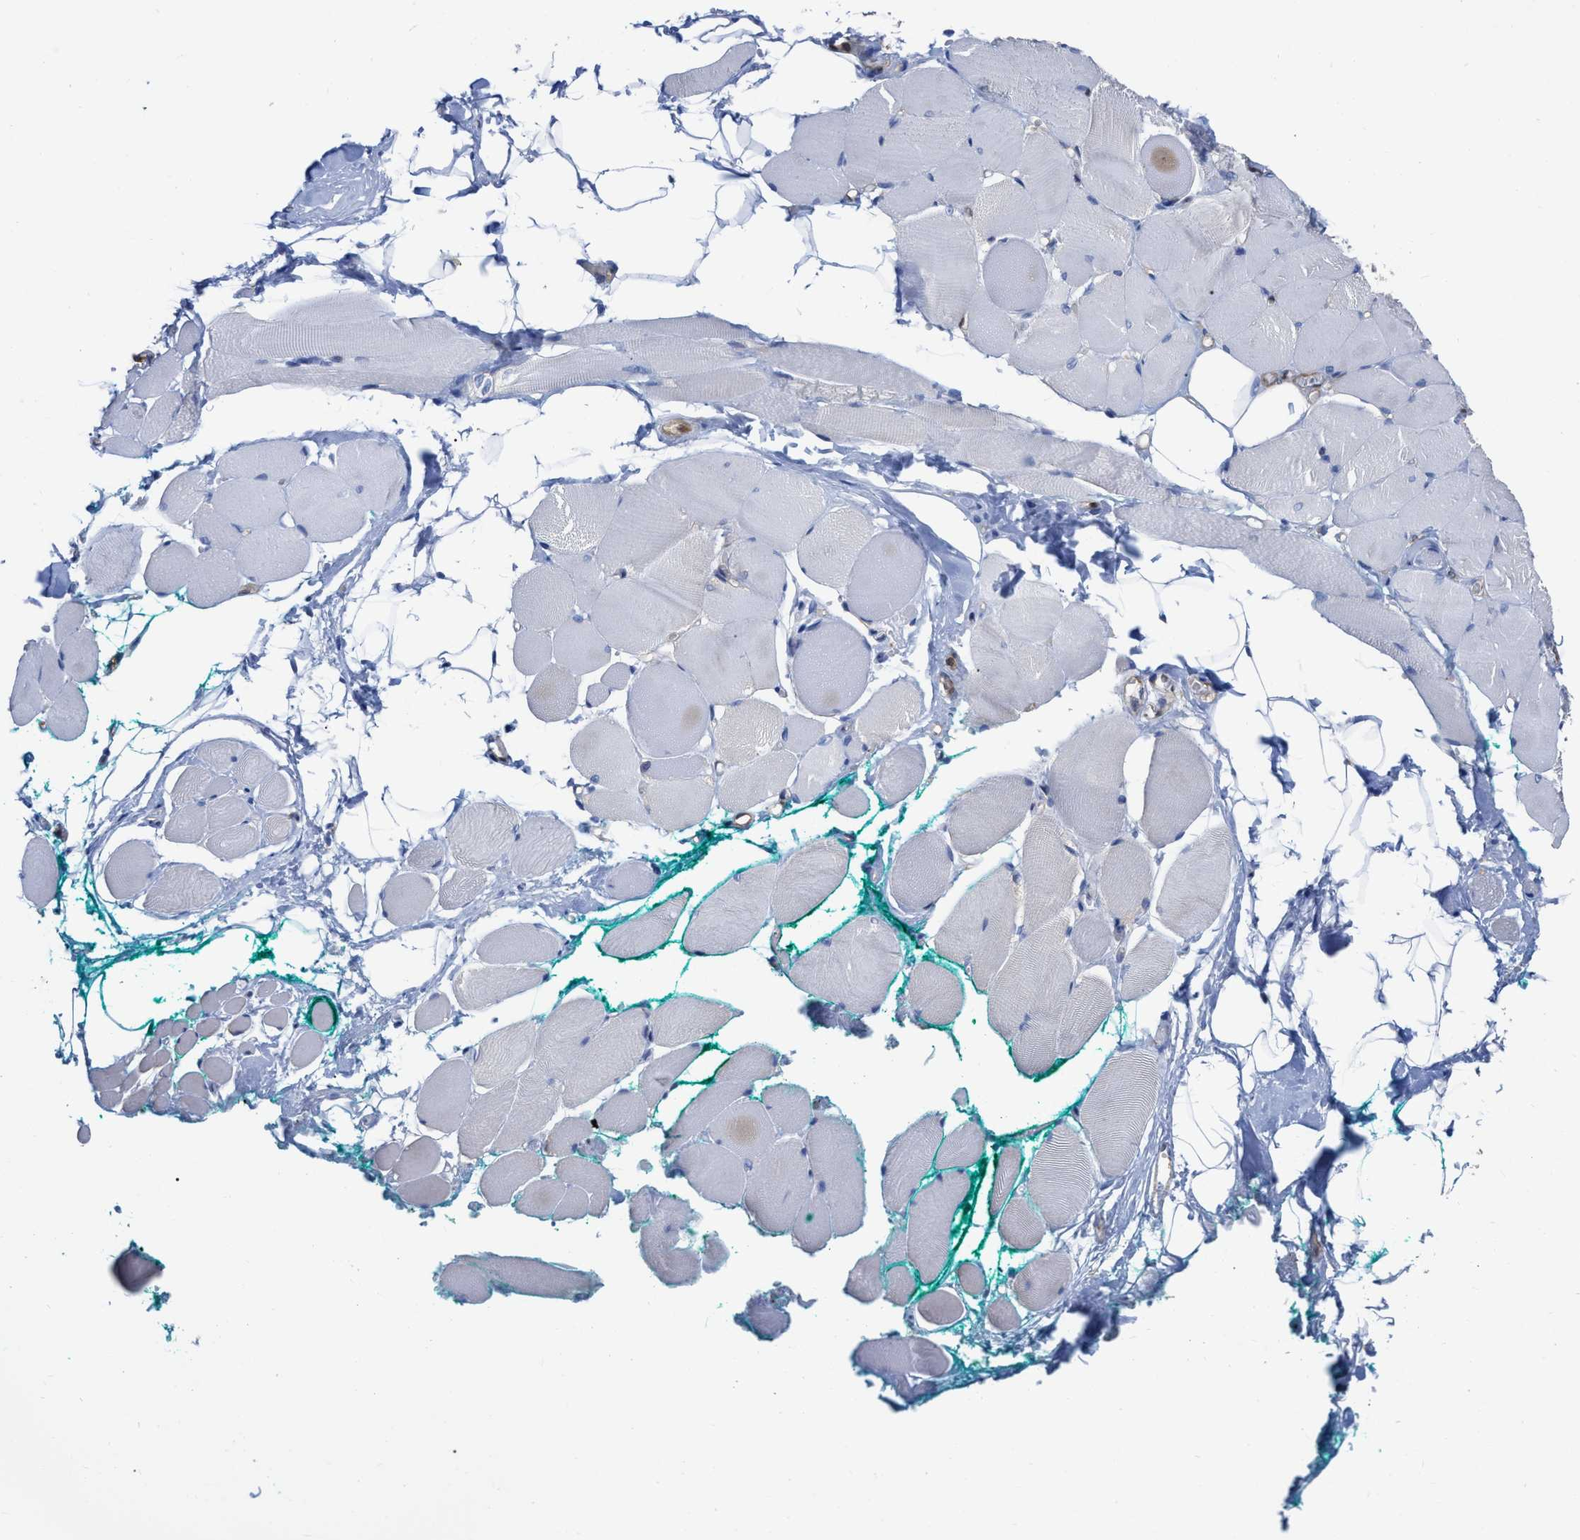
{"staining": {"intensity": "negative", "quantity": "none", "location": "none"}, "tissue": "skeletal muscle", "cell_type": "Myocytes", "image_type": "normal", "snomed": [{"axis": "morphology", "description": "Normal tissue, NOS"}, {"axis": "topography", "description": "Skeletal muscle"}, {"axis": "topography", "description": "Peripheral nerve tissue"}], "caption": "DAB immunohistochemical staining of unremarkable human skeletal muscle shows no significant positivity in myocytes.", "gene": "GIMAP4", "patient": {"sex": "female", "age": 84}}